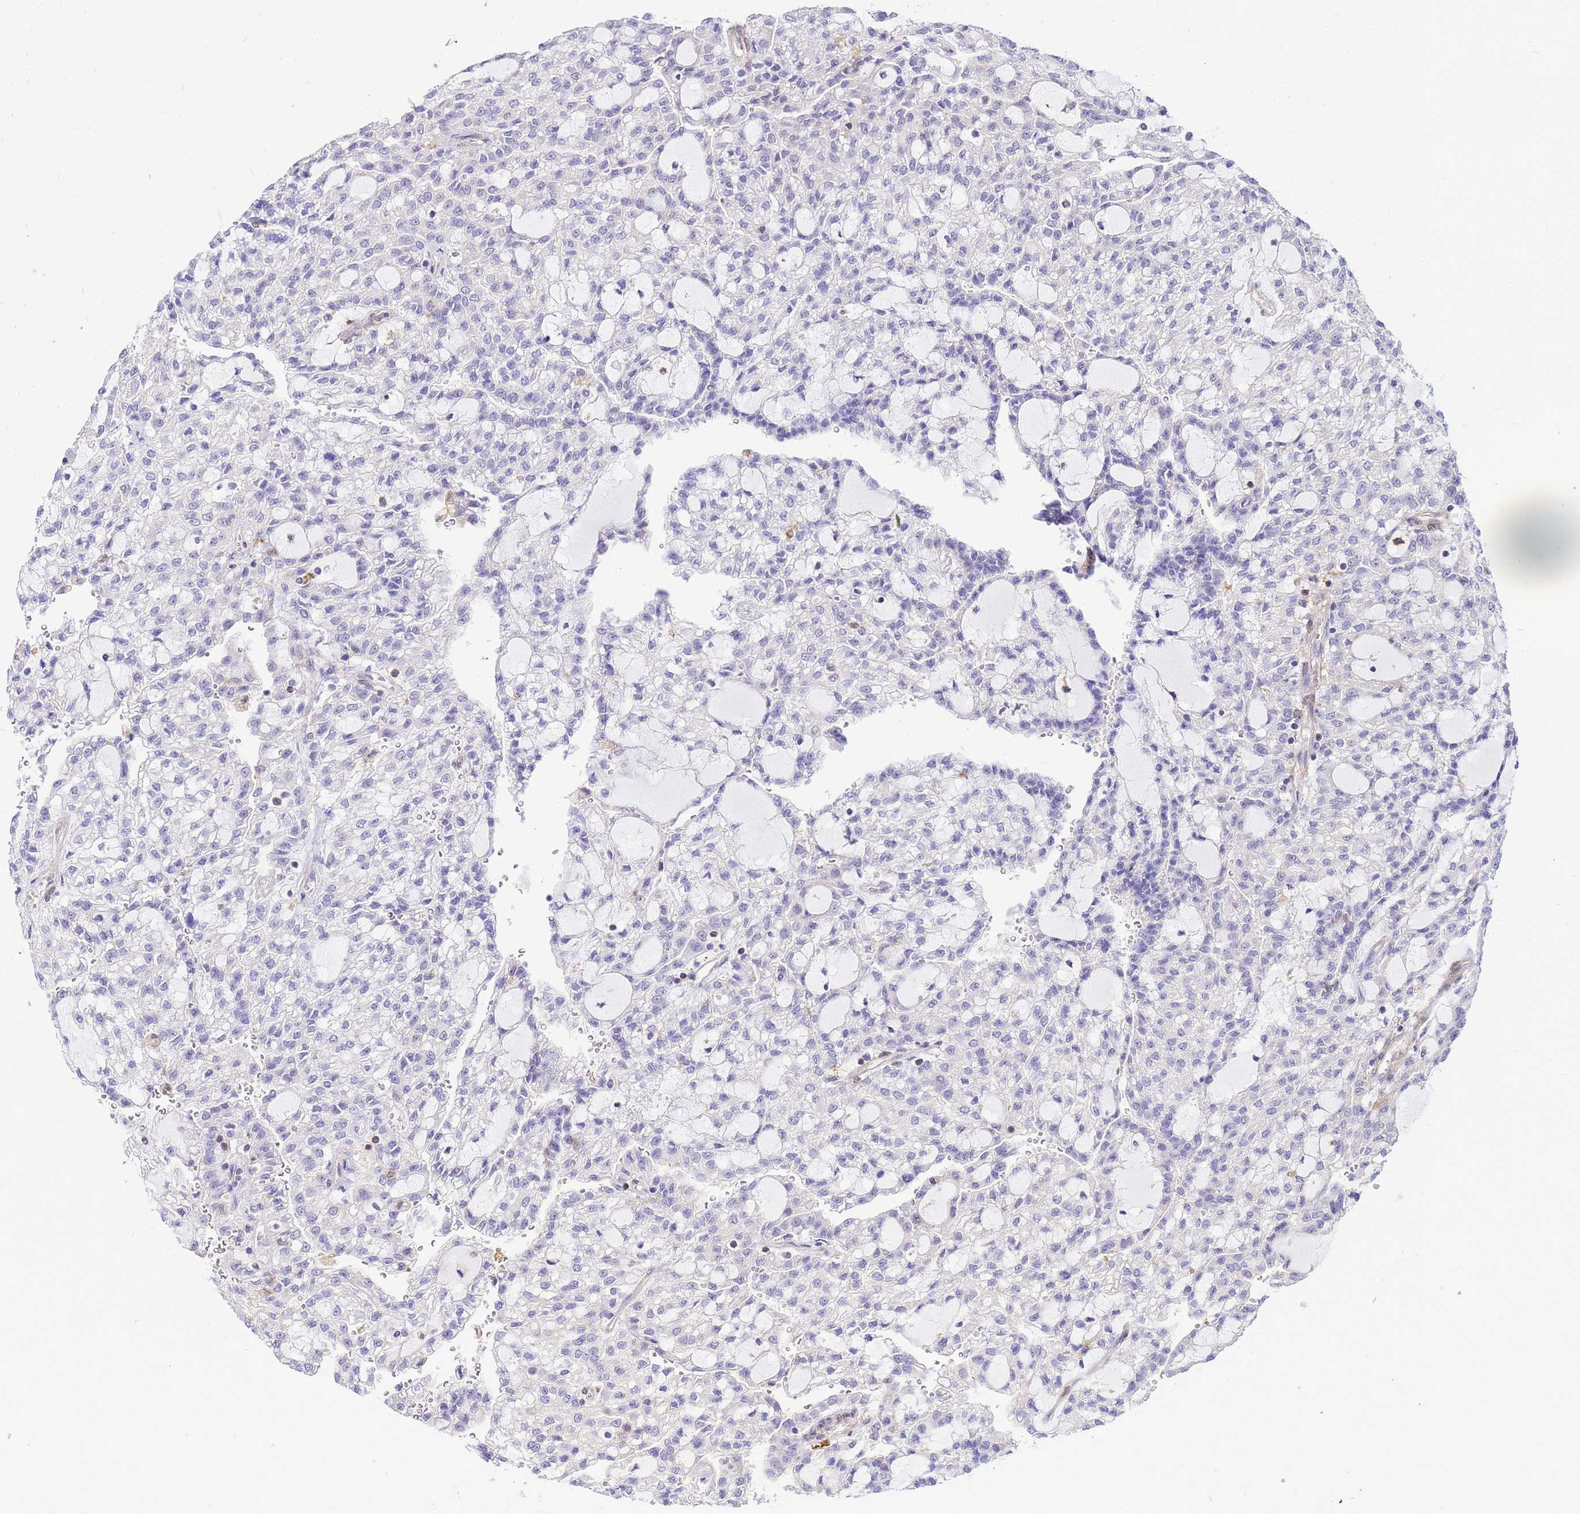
{"staining": {"intensity": "negative", "quantity": "none", "location": "none"}, "tissue": "renal cancer", "cell_type": "Tumor cells", "image_type": "cancer", "snomed": [{"axis": "morphology", "description": "Adenocarcinoma, NOS"}, {"axis": "topography", "description": "Kidney"}], "caption": "IHC image of neoplastic tissue: human adenocarcinoma (renal) stained with DAB (3,3'-diaminobenzidine) displays no significant protein expression in tumor cells. (Immunohistochemistry (ihc), brightfield microscopy, high magnification).", "gene": "DBNDD2", "patient": {"sex": "male", "age": 63}}